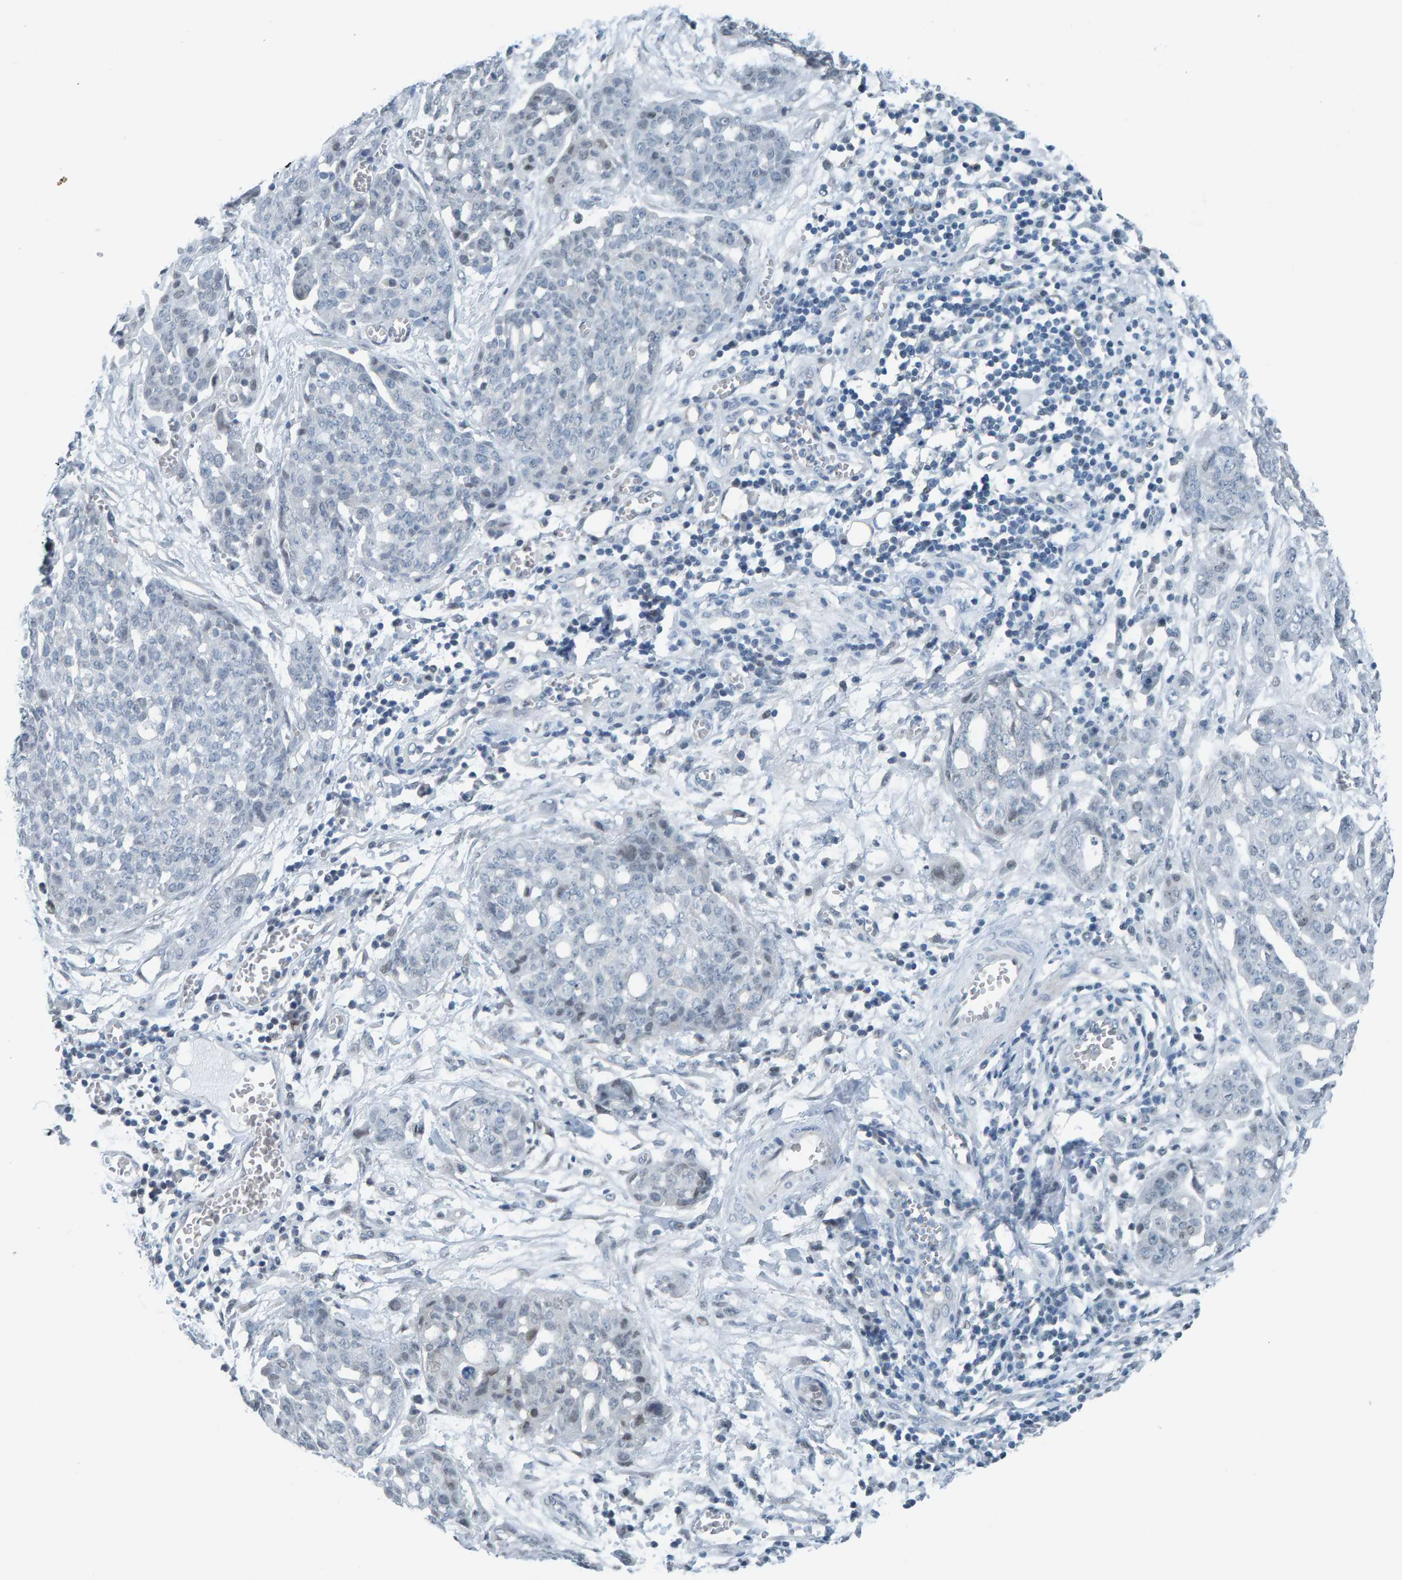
{"staining": {"intensity": "negative", "quantity": "none", "location": "none"}, "tissue": "ovarian cancer", "cell_type": "Tumor cells", "image_type": "cancer", "snomed": [{"axis": "morphology", "description": "Cystadenocarcinoma, serous, NOS"}, {"axis": "topography", "description": "Soft tissue"}, {"axis": "topography", "description": "Ovary"}], "caption": "Ovarian cancer (serous cystadenocarcinoma) stained for a protein using IHC shows no expression tumor cells.", "gene": "CNP", "patient": {"sex": "female", "age": 57}}